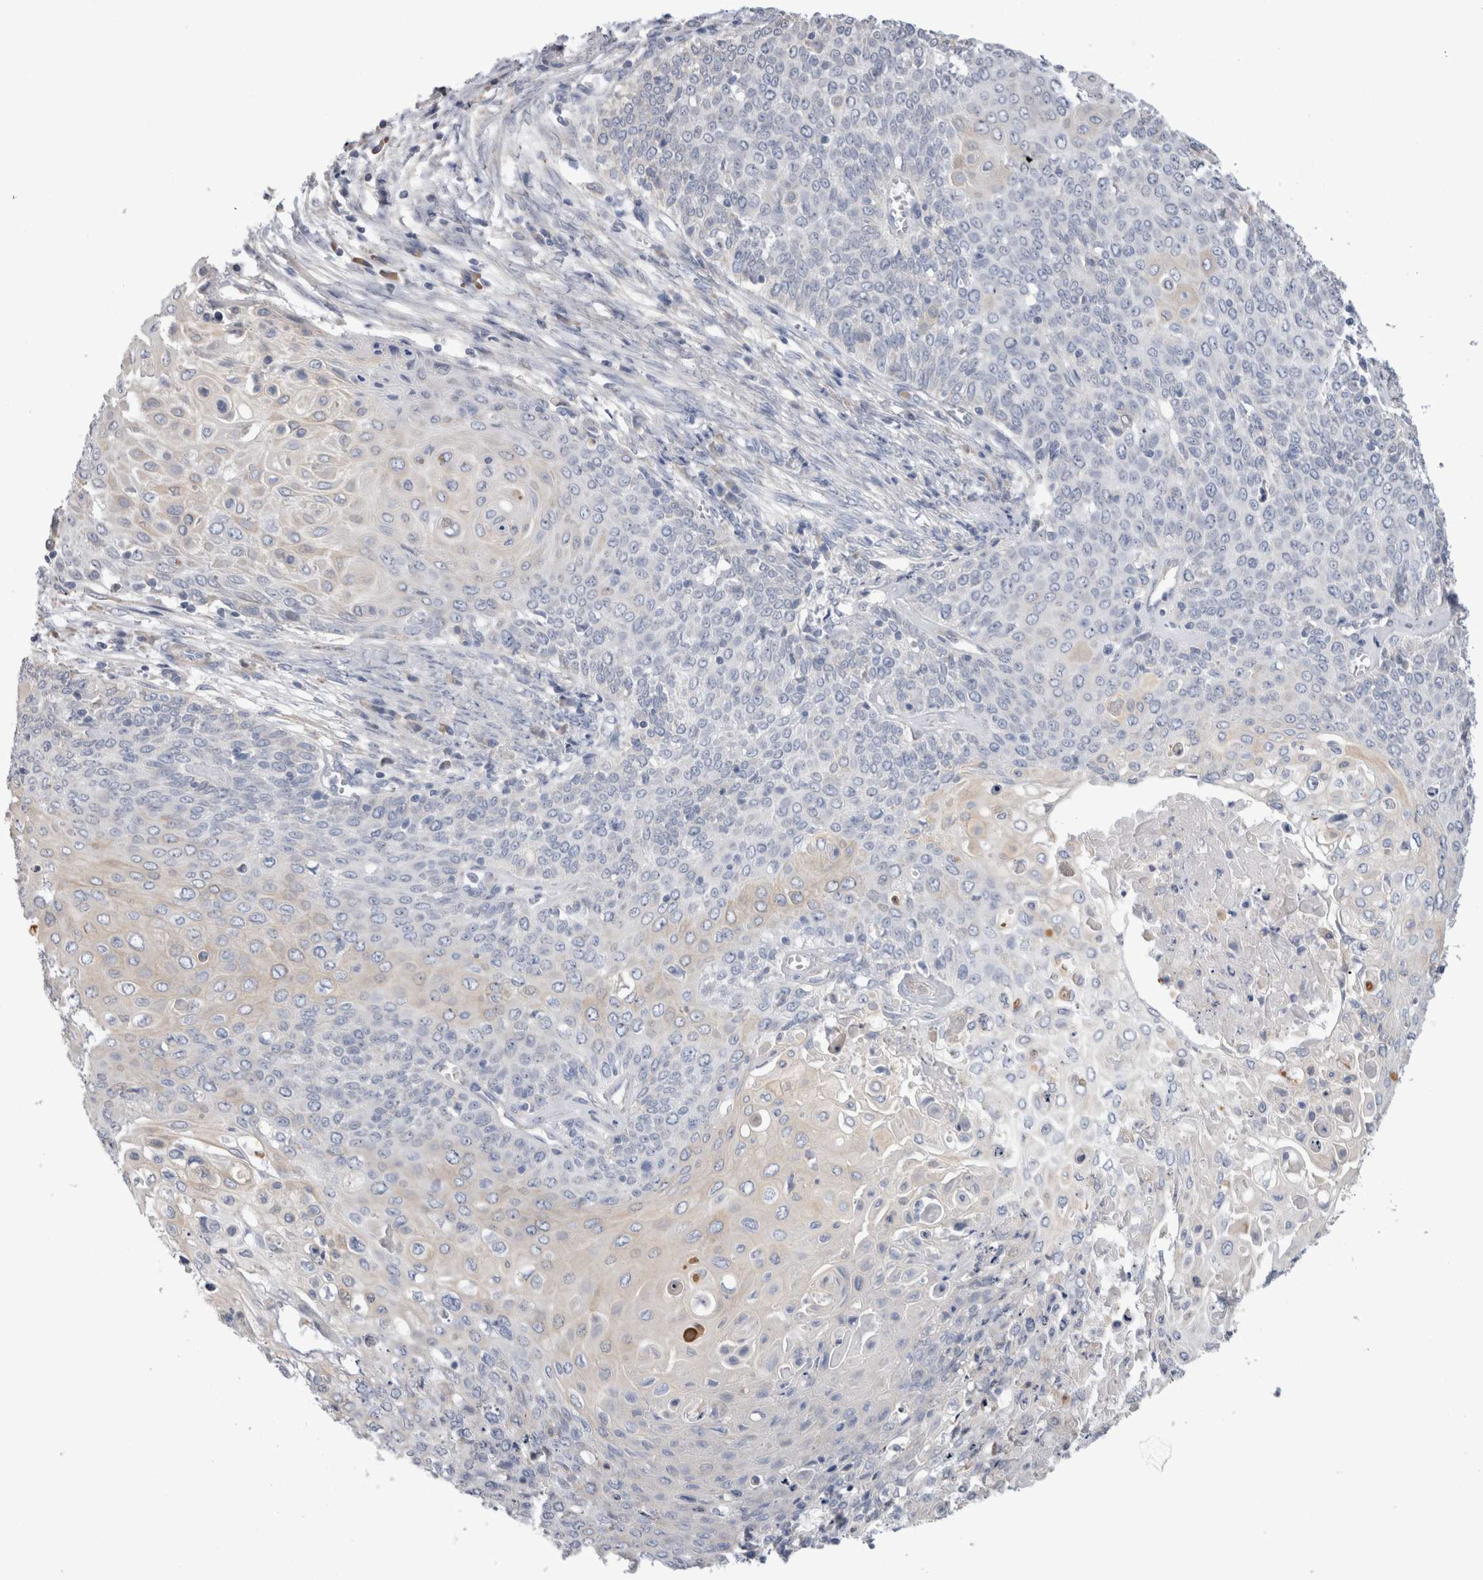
{"staining": {"intensity": "negative", "quantity": "none", "location": "none"}, "tissue": "cervical cancer", "cell_type": "Tumor cells", "image_type": "cancer", "snomed": [{"axis": "morphology", "description": "Squamous cell carcinoma, NOS"}, {"axis": "topography", "description": "Cervix"}], "caption": "This photomicrograph is of cervical cancer stained with immunohistochemistry to label a protein in brown with the nuclei are counter-stained blue. There is no staining in tumor cells.", "gene": "SMAP2", "patient": {"sex": "female", "age": 39}}